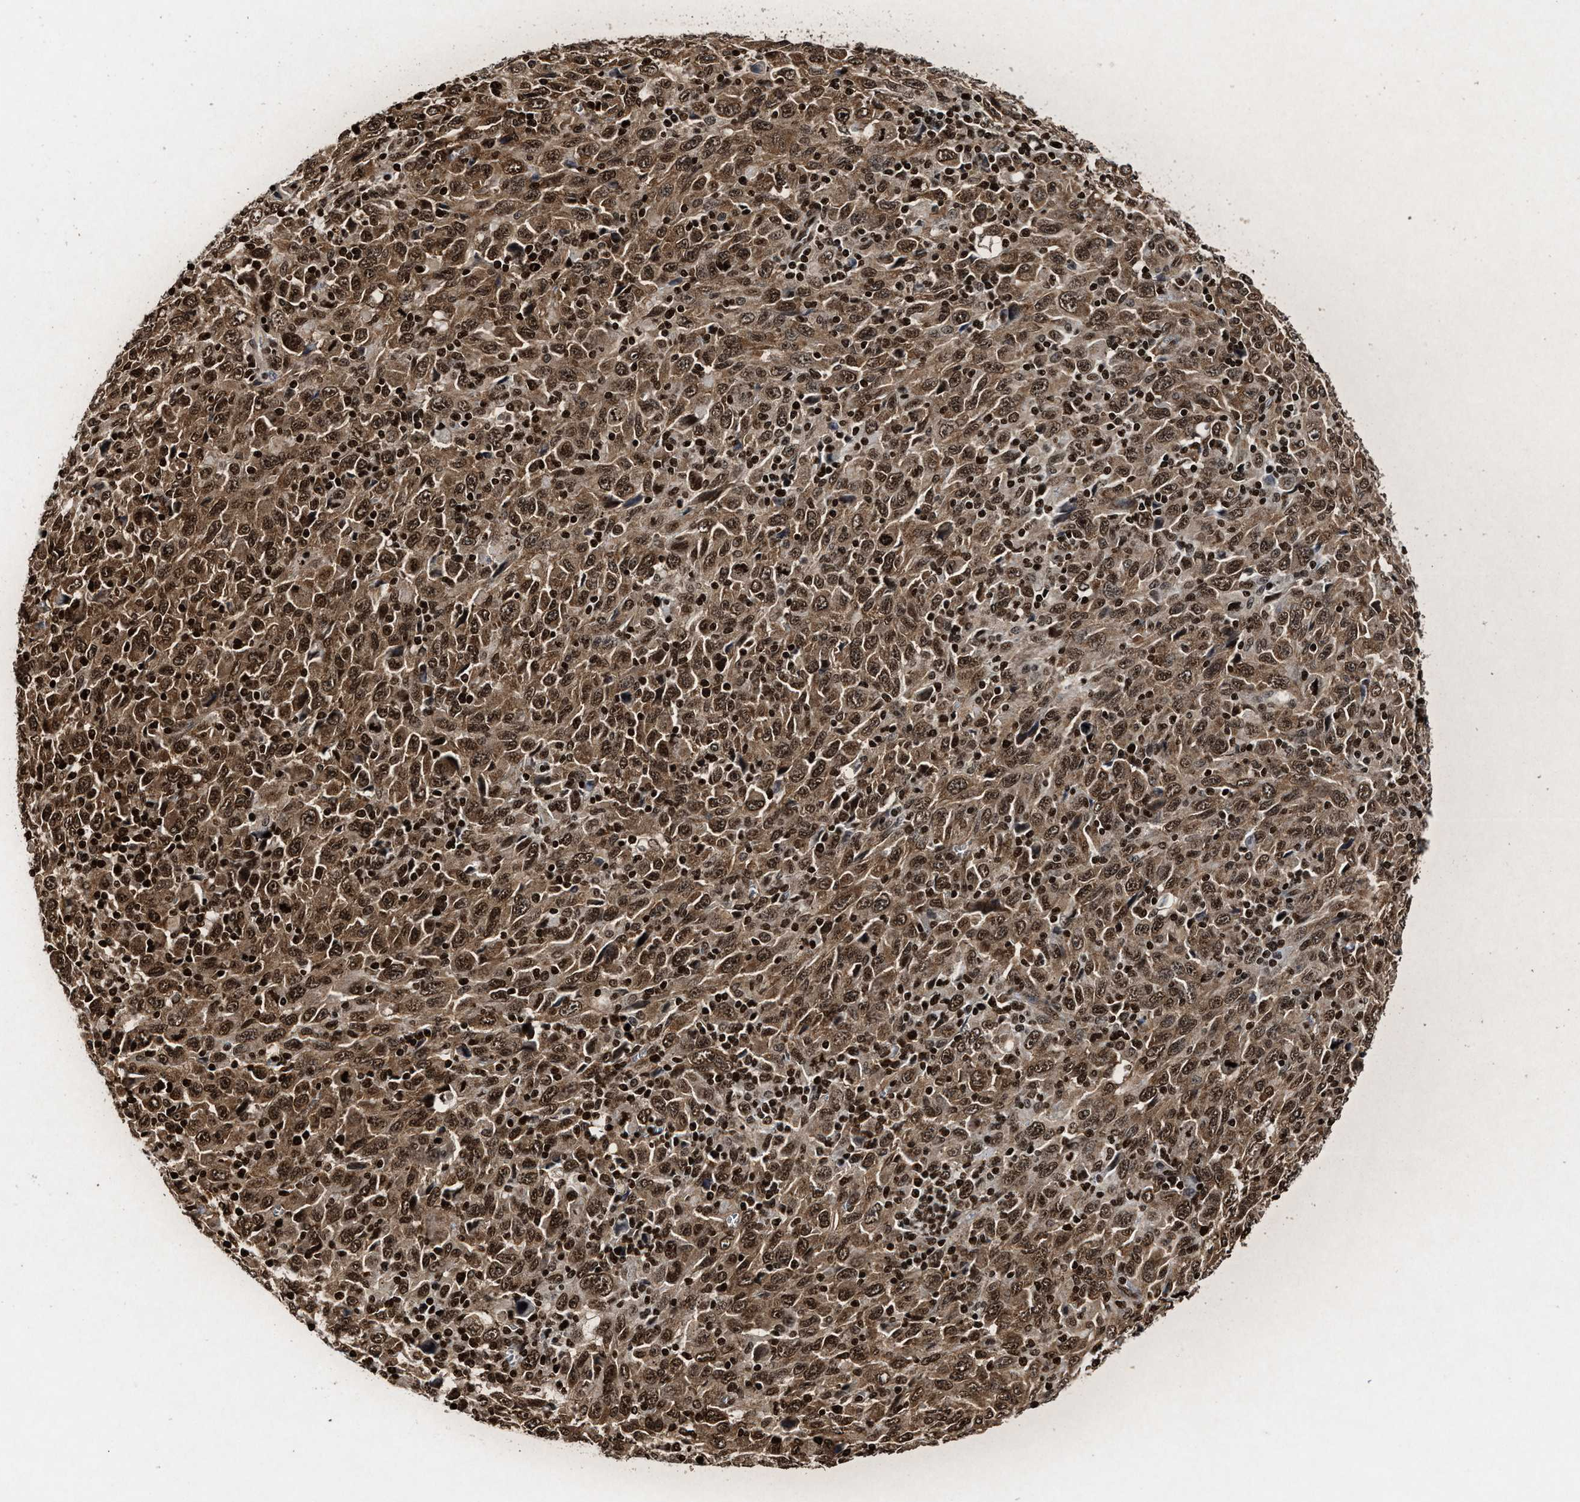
{"staining": {"intensity": "strong", "quantity": ">75%", "location": "cytoplasmic/membranous,nuclear"}, "tissue": "melanoma", "cell_type": "Tumor cells", "image_type": "cancer", "snomed": [{"axis": "morphology", "description": "Malignant melanoma, Metastatic site"}, {"axis": "topography", "description": "Skin"}], "caption": "Human malignant melanoma (metastatic site) stained for a protein (brown) displays strong cytoplasmic/membranous and nuclear positive staining in about >75% of tumor cells.", "gene": "ALYREF", "patient": {"sex": "female", "age": 56}}